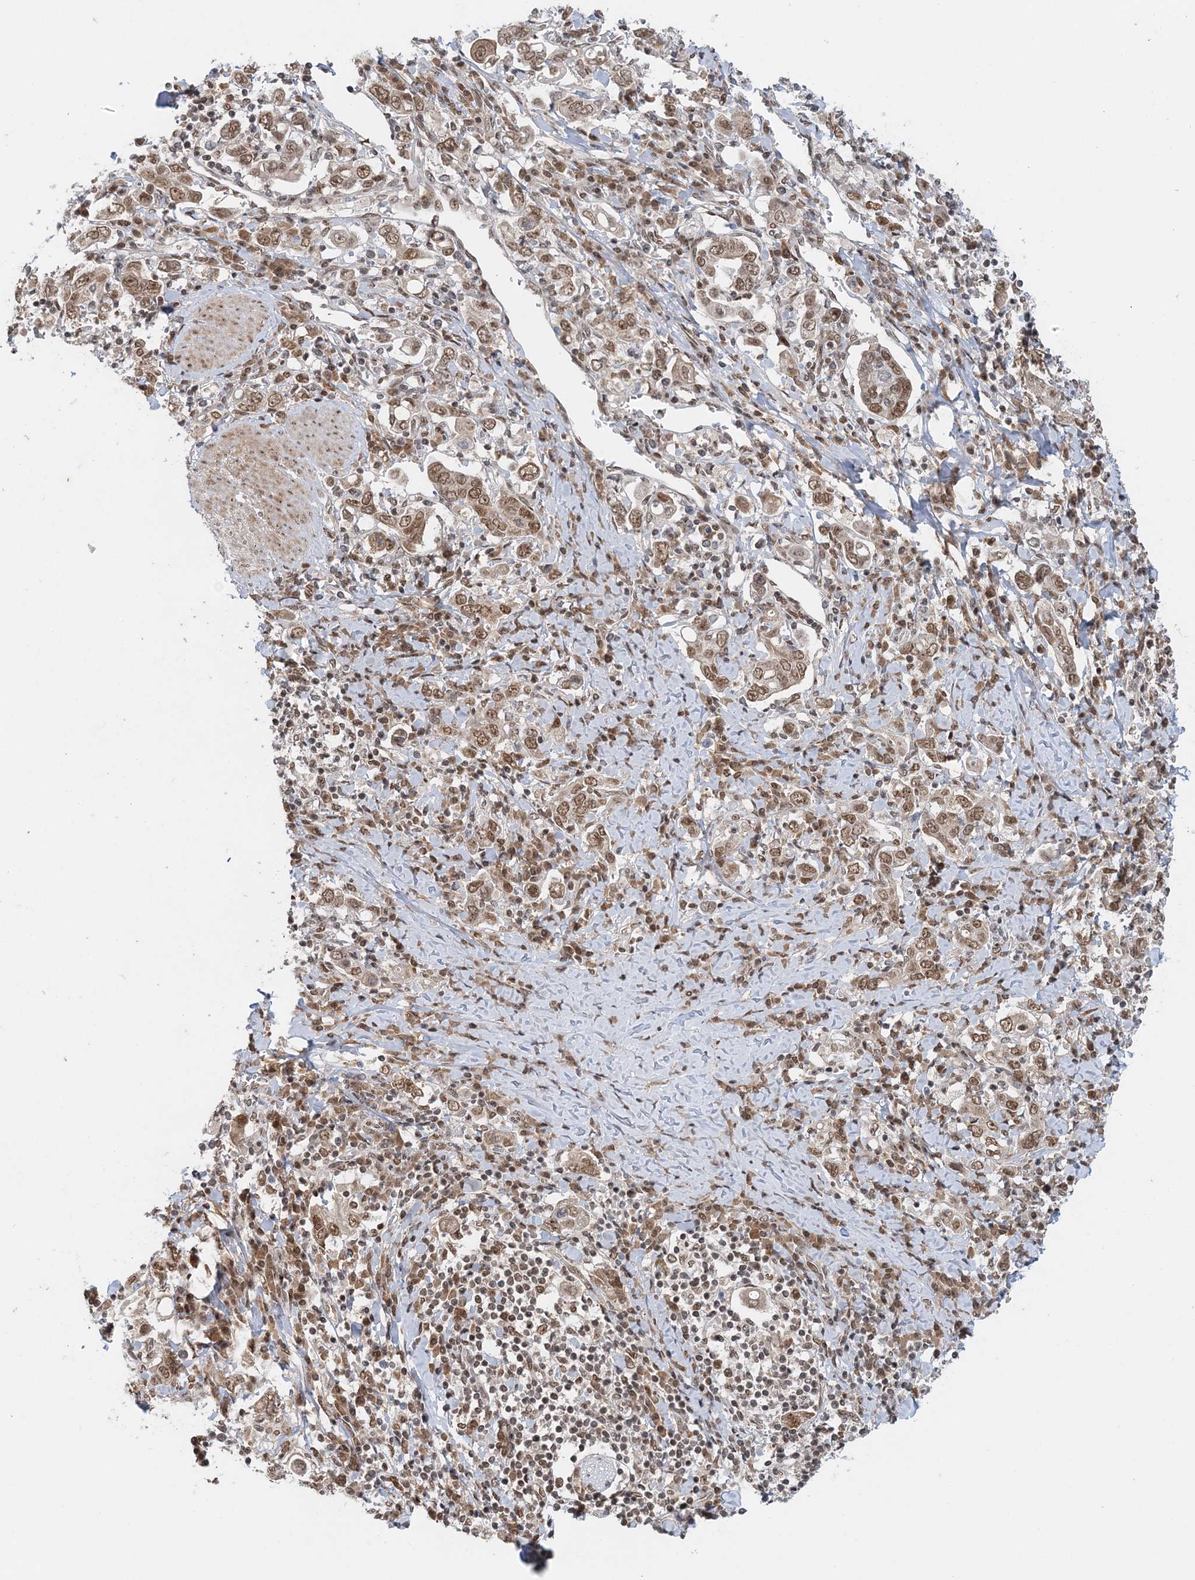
{"staining": {"intensity": "moderate", "quantity": ">75%", "location": "nuclear"}, "tissue": "stomach cancer", "cell_type": "Tumor cells", "image_type": "cancer", "snomed": [{"axis": "morphology", "description": "Adenocarcinoma, NOS"}, {"axis": "topography", "description": "Stomach, upper"}], "caption": "Immunohistochemistry (IHC) photomicrograph of neoplastic tissue: stomach adenocarcinoma stained using immunohistochemistry displays medium levels of moderate protein expression localized specifically in the nuclear of tumor cells, appearing as a nuclear brown color.", "gene": "NOA1", "patient": {"sex": "male", "age": 62}}